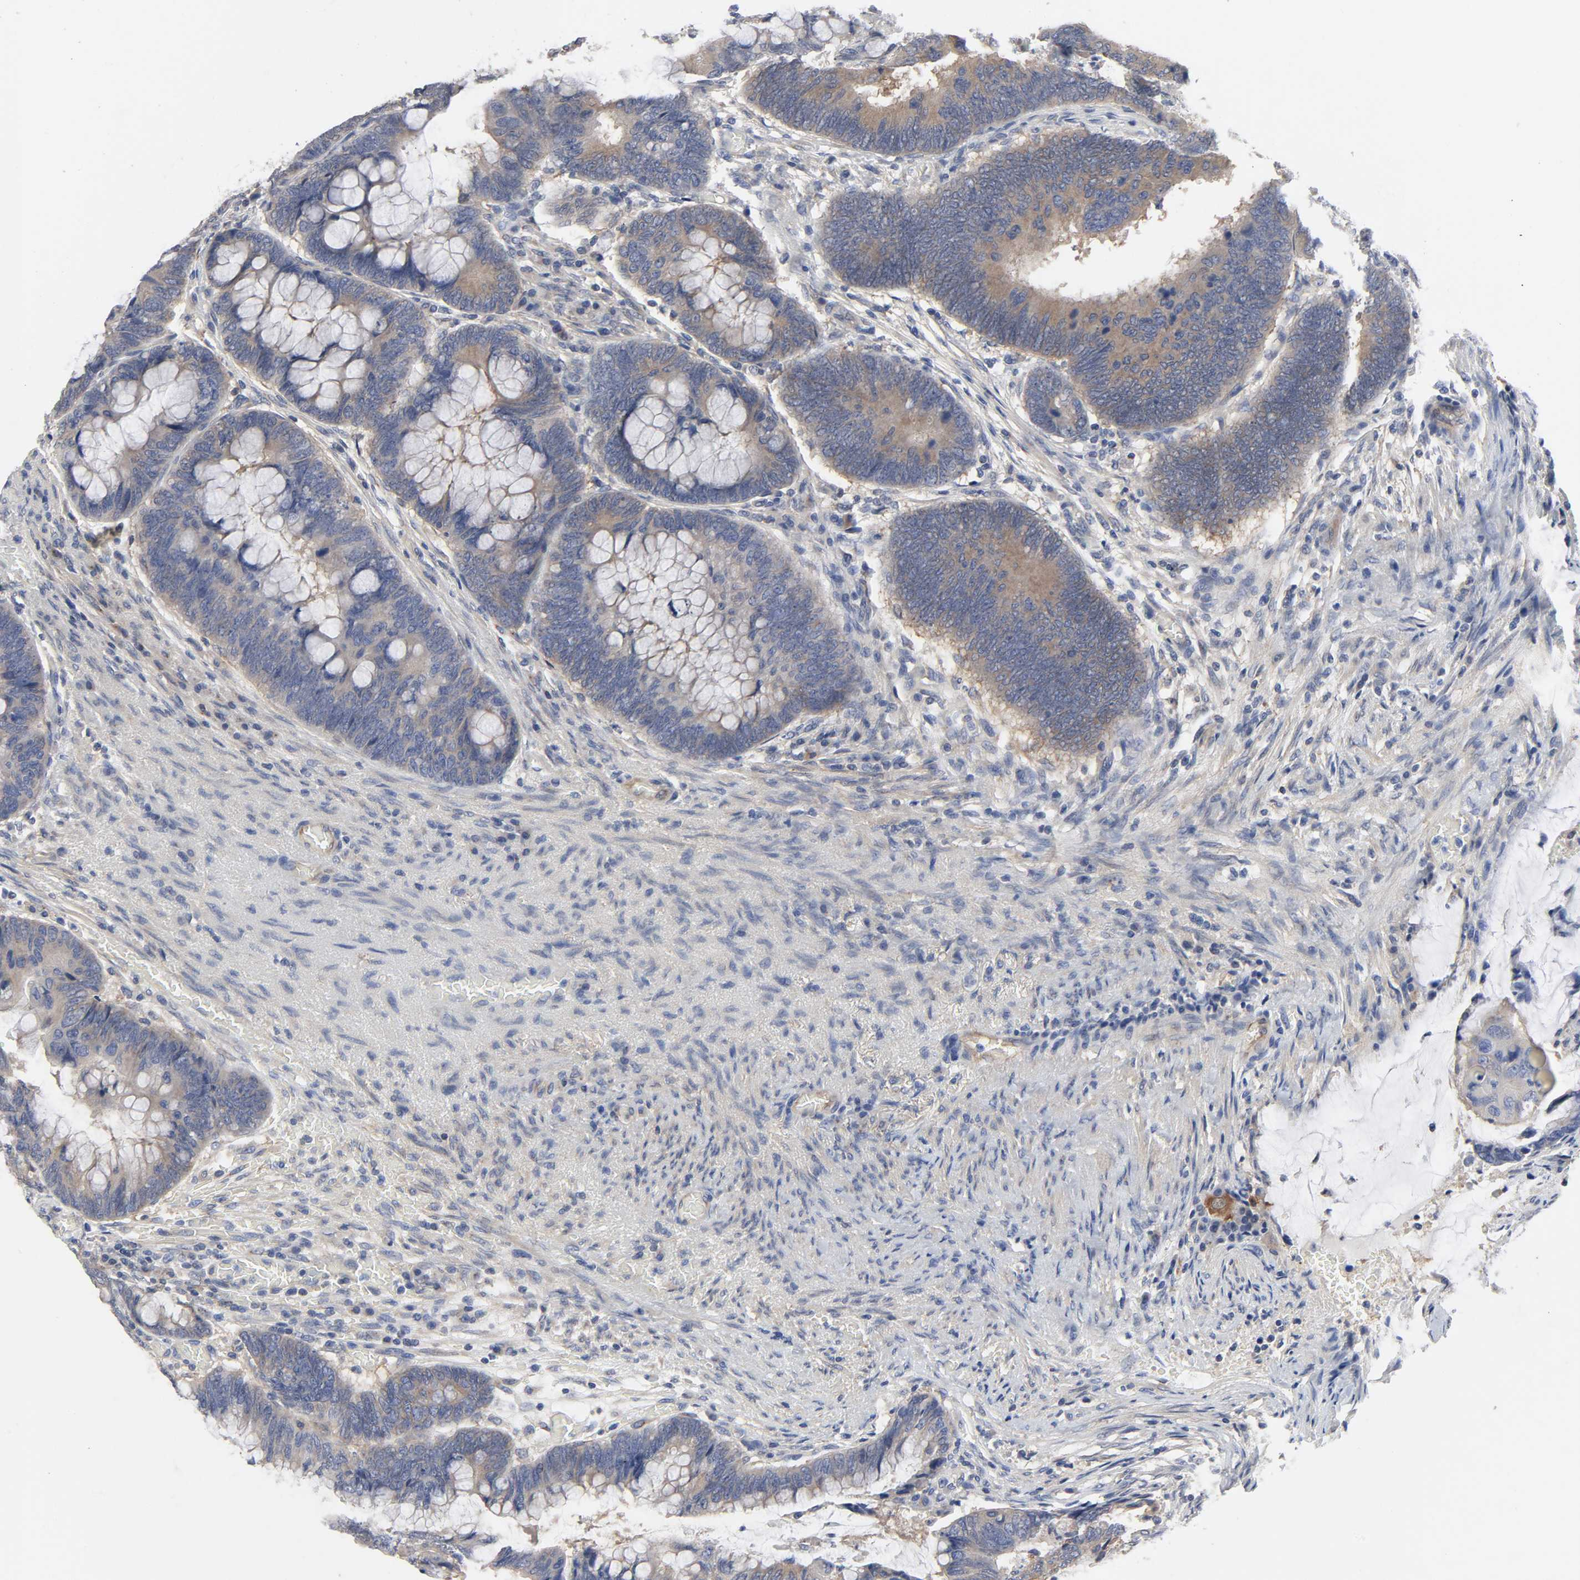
{"staining": {"intensity": "moderate", "quantity": ">75%", "location": "cytoplasmic/membranous"}, "tissue": "colorectal cancer", "cell_type": "Tumor cells", "image_type": "cancer", "snomed": [{"axis": "morphology", "description": "Normal tissue, NOS"}, {"axis": "morphology", "description": "Adenocarcinoma, NOS"}, {"axis": "topography", "description": "Rectum"}], "caption": "A histopathology image of colorectal adenocarcinoma stained for a protein displays moderate cytoplasmic/membranous brown staining in tumor cells.", "gene": "DYNLT3", "patient": {"sex": "male", "age": 92}}